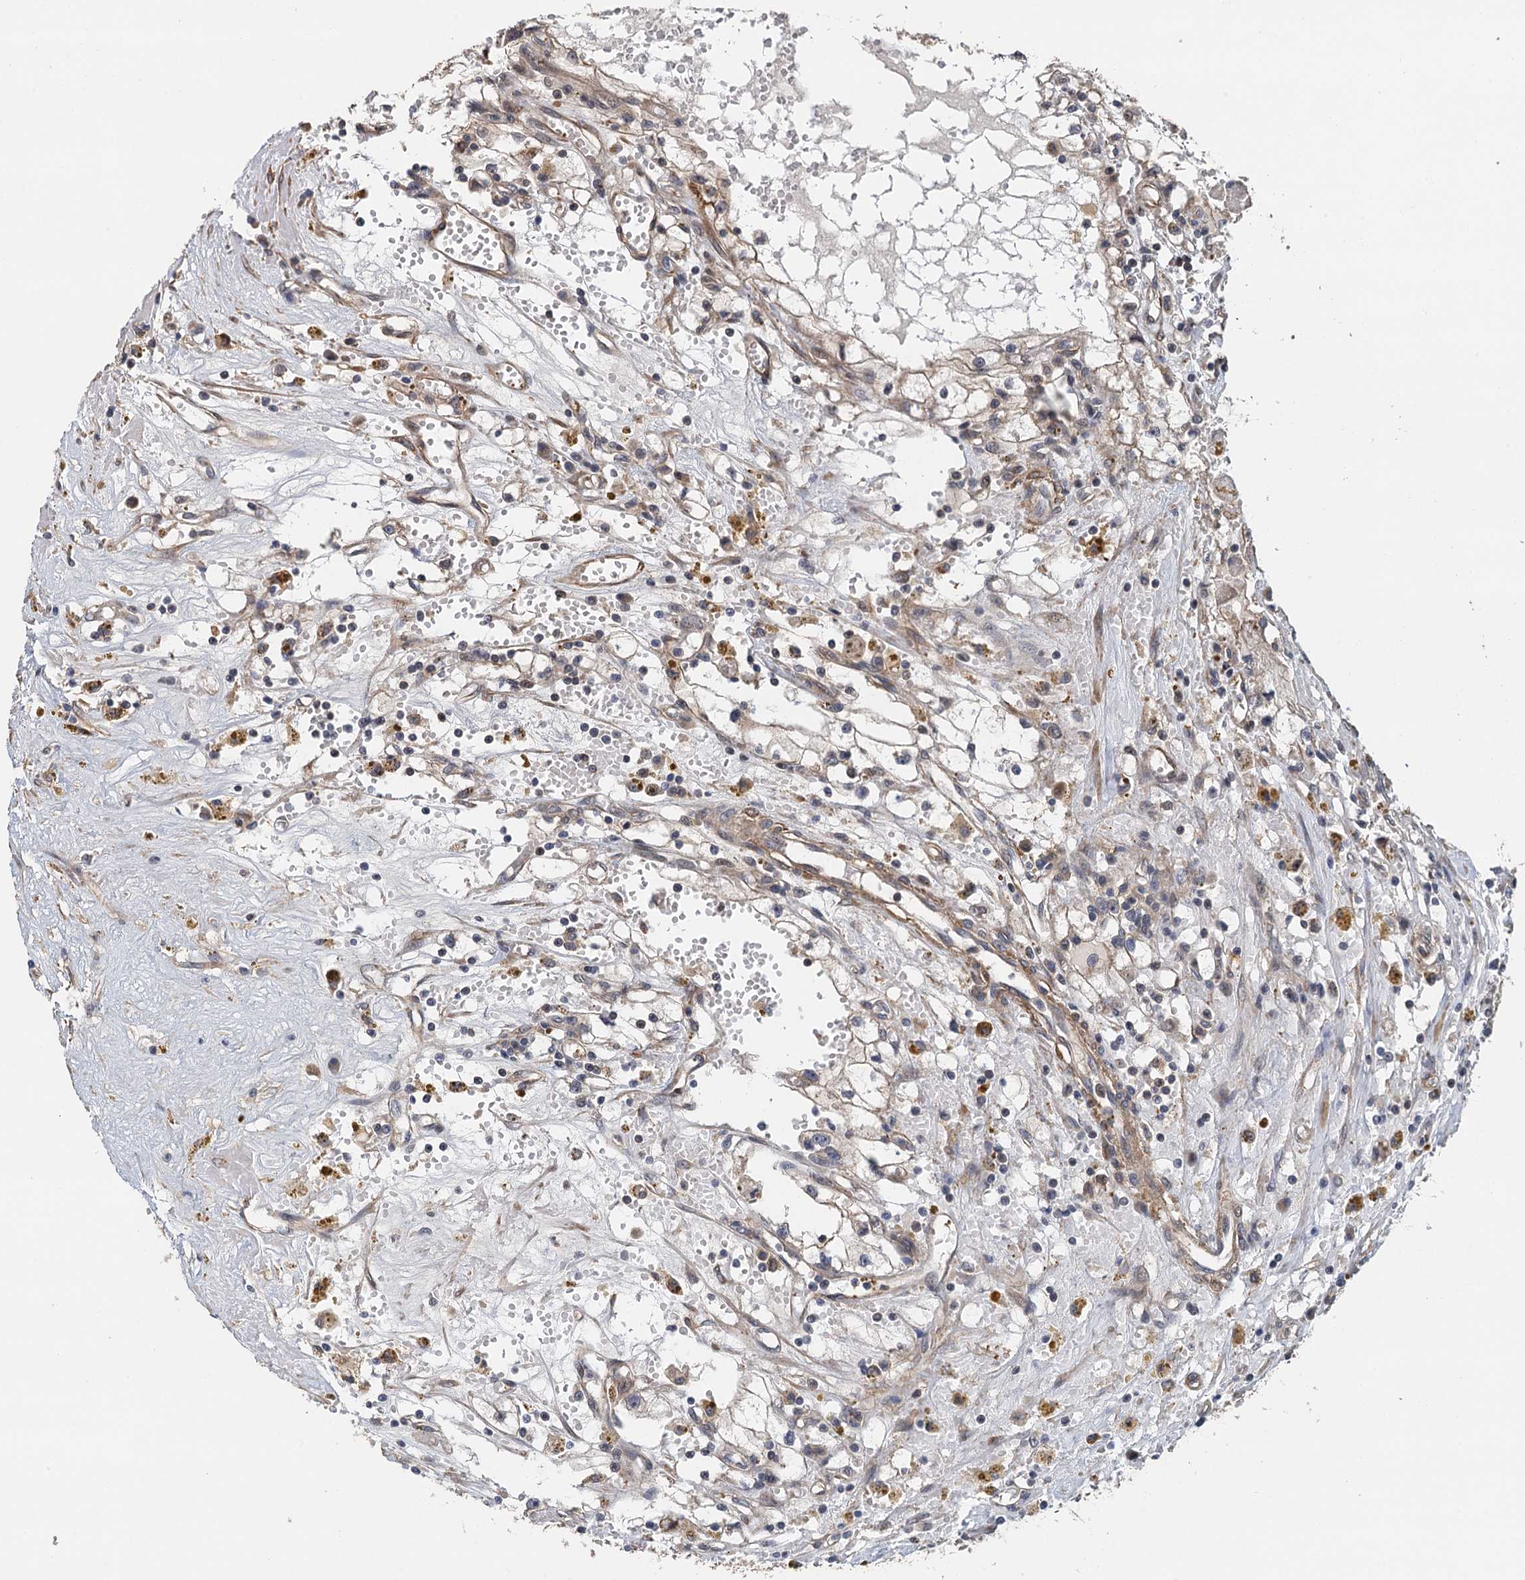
{"staining": {"intensity": "negative", "quantity": "none", "location": "none"}, "tissue": "renal cancer", "cell_type": "Tumor cells", "image_type": "cancer", "snomed": [{"axis": "morphology", "description": "Adenocarcinoma, NOS"}, {"axis": "topography", "description": "Kidney"}], "caption": "Immunohistochemistry (IHC) of renal cancer displays no positivity in tumor cells.", "gene": "MEAK7", "patient": {"sex": "male", "age": 56}}